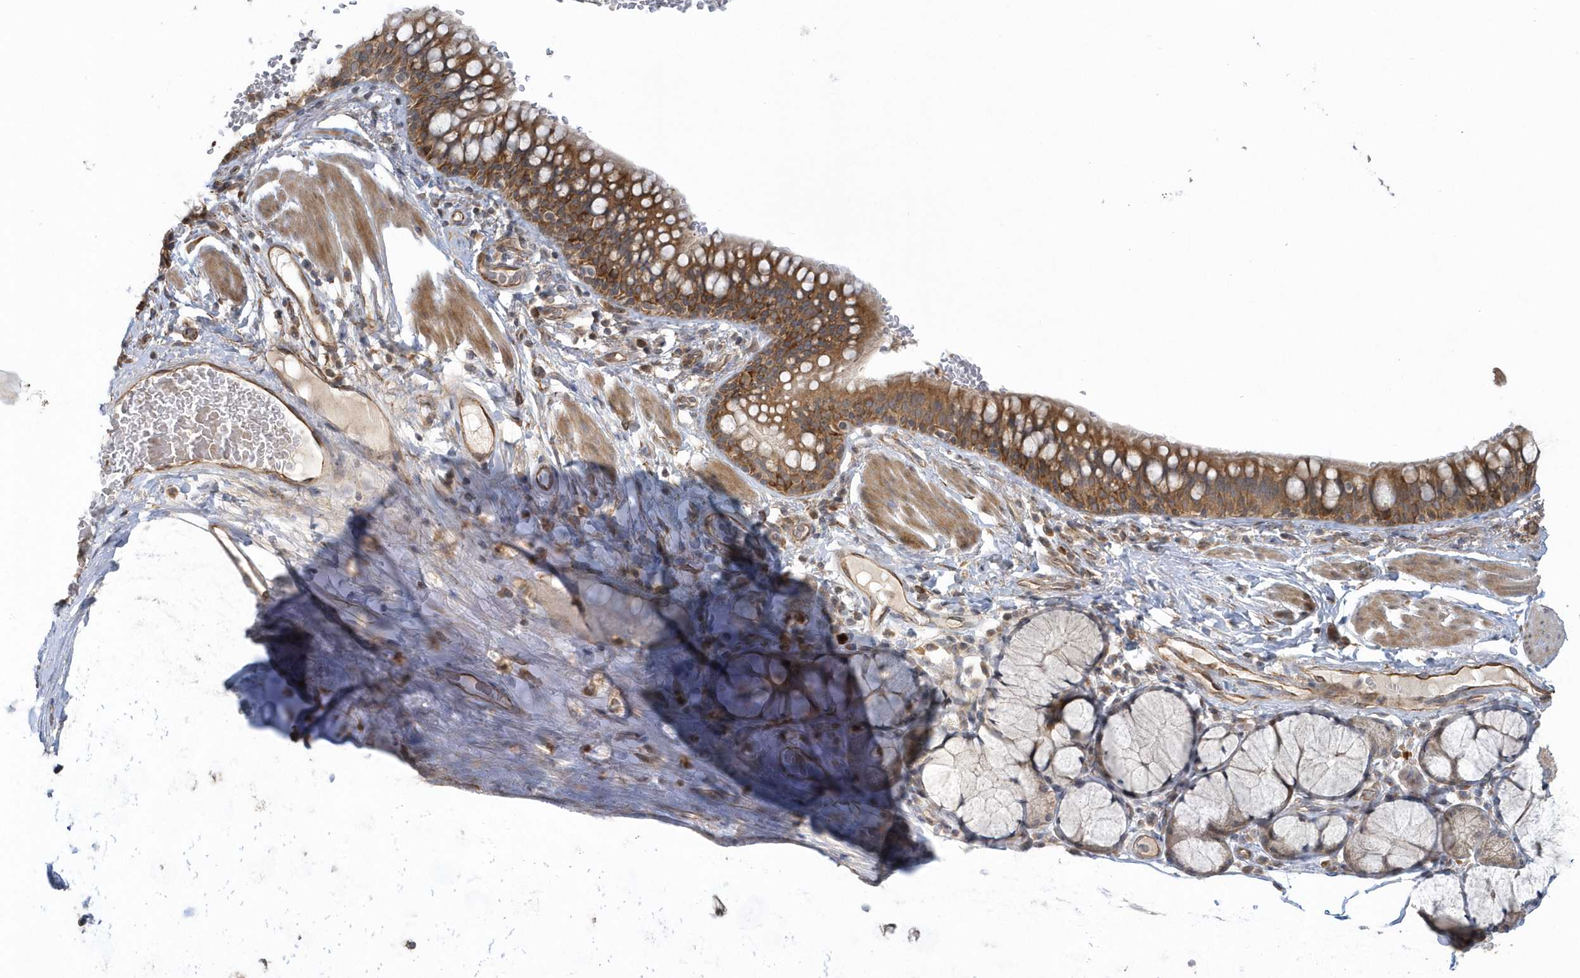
{"staining": {"intensity": "moderate", "quantity": ">75%", "location": "cytoplasmic/membranous"}, "tissue": "bronchus", "cell_type": "Respiratory epithelial cells", "image_type": "normal", "snomed": [{"axis": "morphology", "description": "Normal tissue, NOS"}, {"axis": "topography", "description": "Cartilage tissue"}, {"axis": "topography", "description": "Bronchus"}], "caption": "This is a photomicrograph of immunohistochemistry (IHC) staining of unremarkable bronchus, which shows moderate staining in the cytoplasmic/membranous of respiratory epithelial cells.", "gene": "THG1L", "patient": {"sex": "female", "age": 36}}